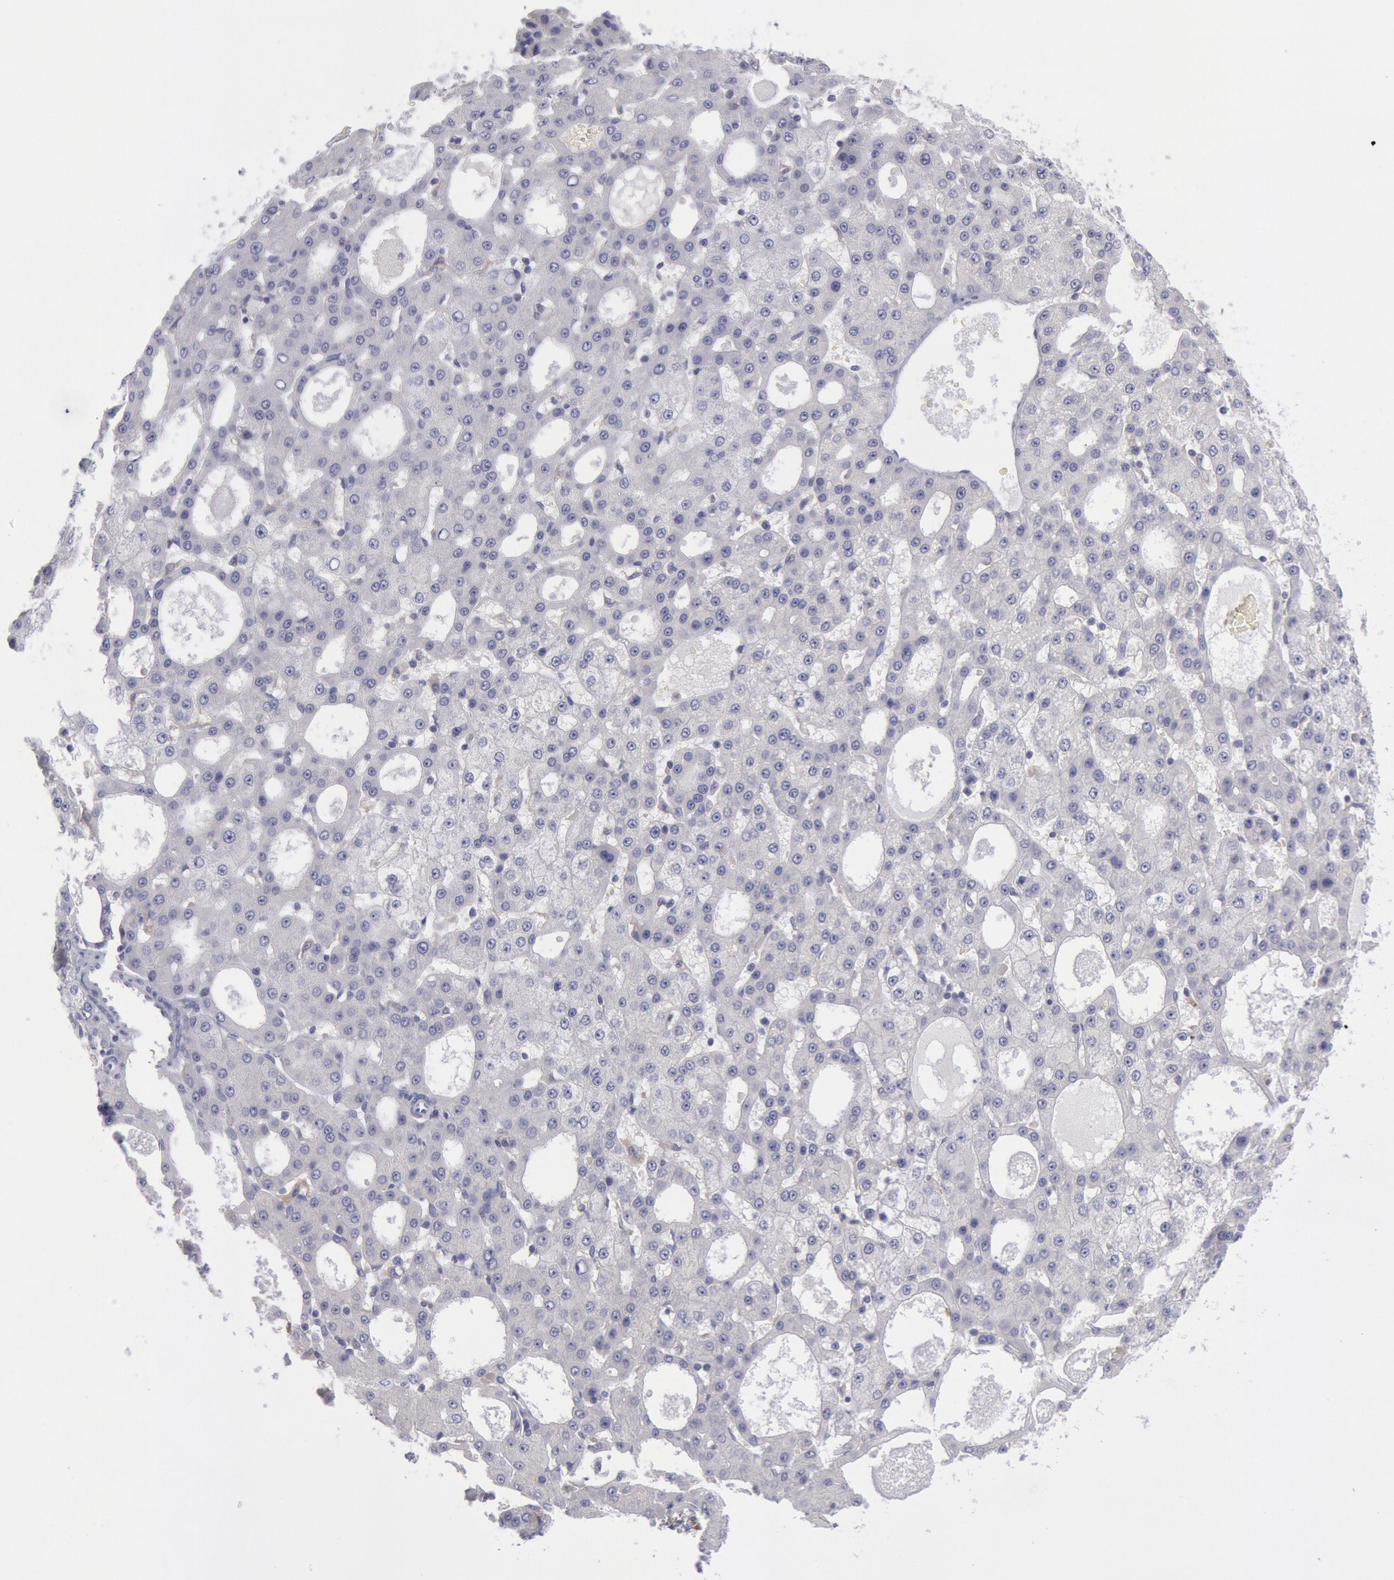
{"staining": {"intensity": "negative", "quantity": "none", "location": "none"}, "tissue": "liver cancer", "cell_type": "Tumor cells", "image_type": "cancer", "snomed": [{"axis": "morphology", "description": "Carcinoma, Hepatocellular, NOS"}, {"axis": "topography", "description": "Liver"}], "caption": "The IHC micrograph has no significant expression in tumor cells of hepatocellular carcinoma (liver) tissue.", "gene": "MYH7", "patient": {"sex": "male", "age": 47}}